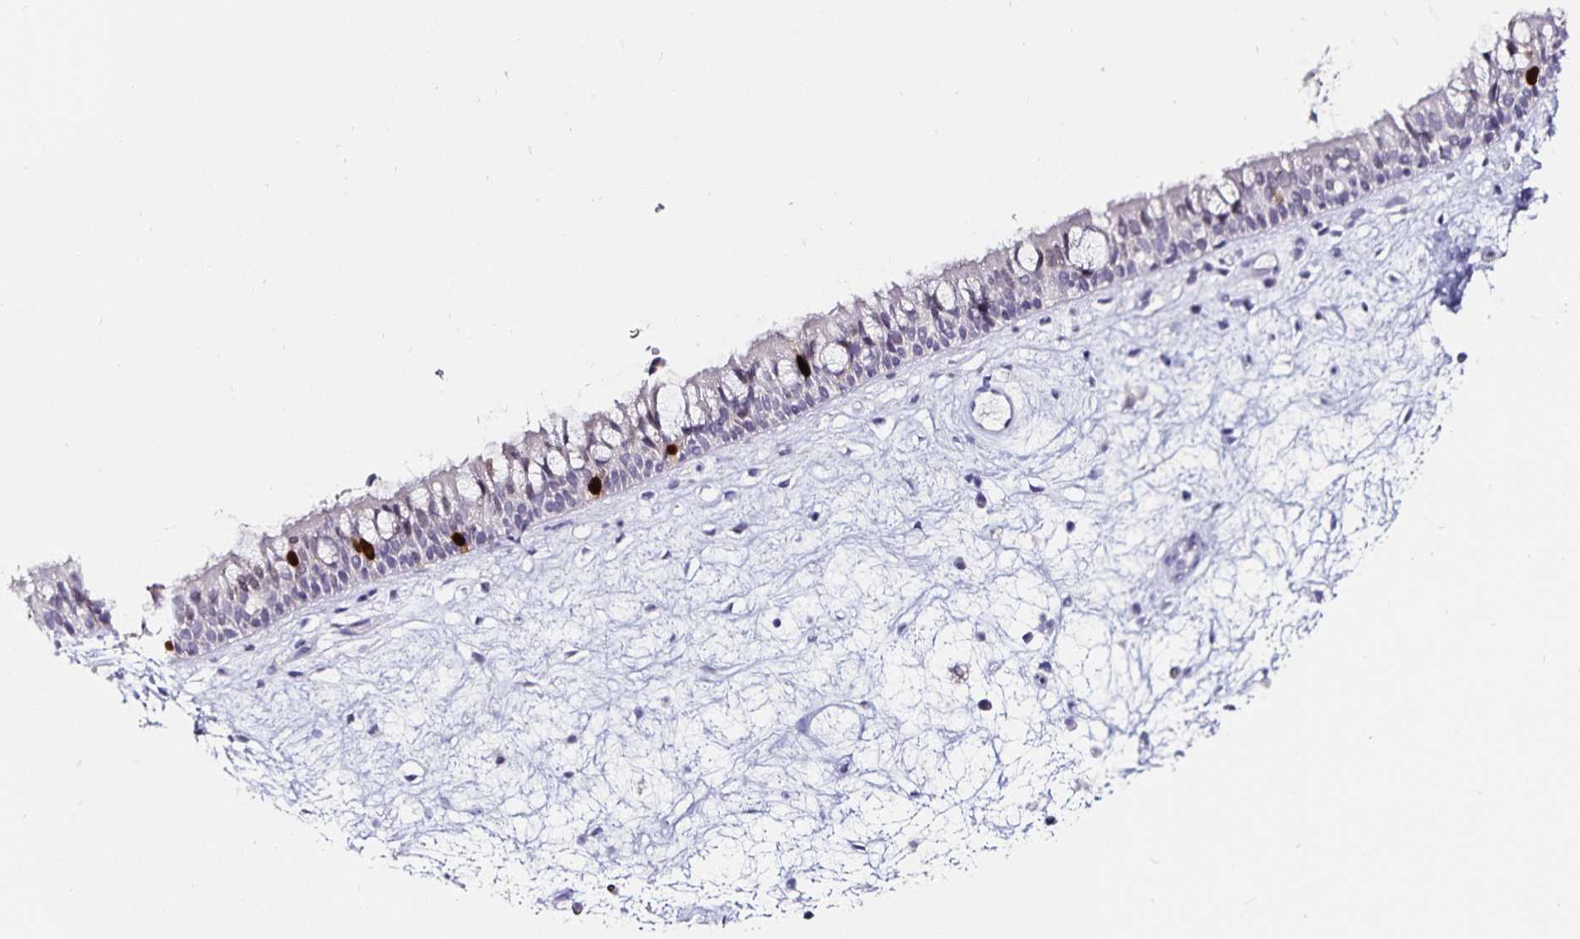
{"staining": {"intensity": "strong", "quantity": "<25%", "location": "nuclear"}, "tissue": "nasopharynx", "cell_type": "Respiratory epithelial cells", "image_type": "normal", "snomed": [{"axis": "morphology", "description": "Normal tissue, NOS"}, {"axis": "topography", "description": "Nasopharynx"}], "caption": "Strong nuclear protein positivity is appreciated in approximately <25% of respiratory epithelial cells in nasopharynx. (DAB (3,3'-diaminobenzidine) IHC, brown staining for protein, blue staining for nuclei).", "gene": "ANLN", "patient": {"sex": "male", "age": 69}}